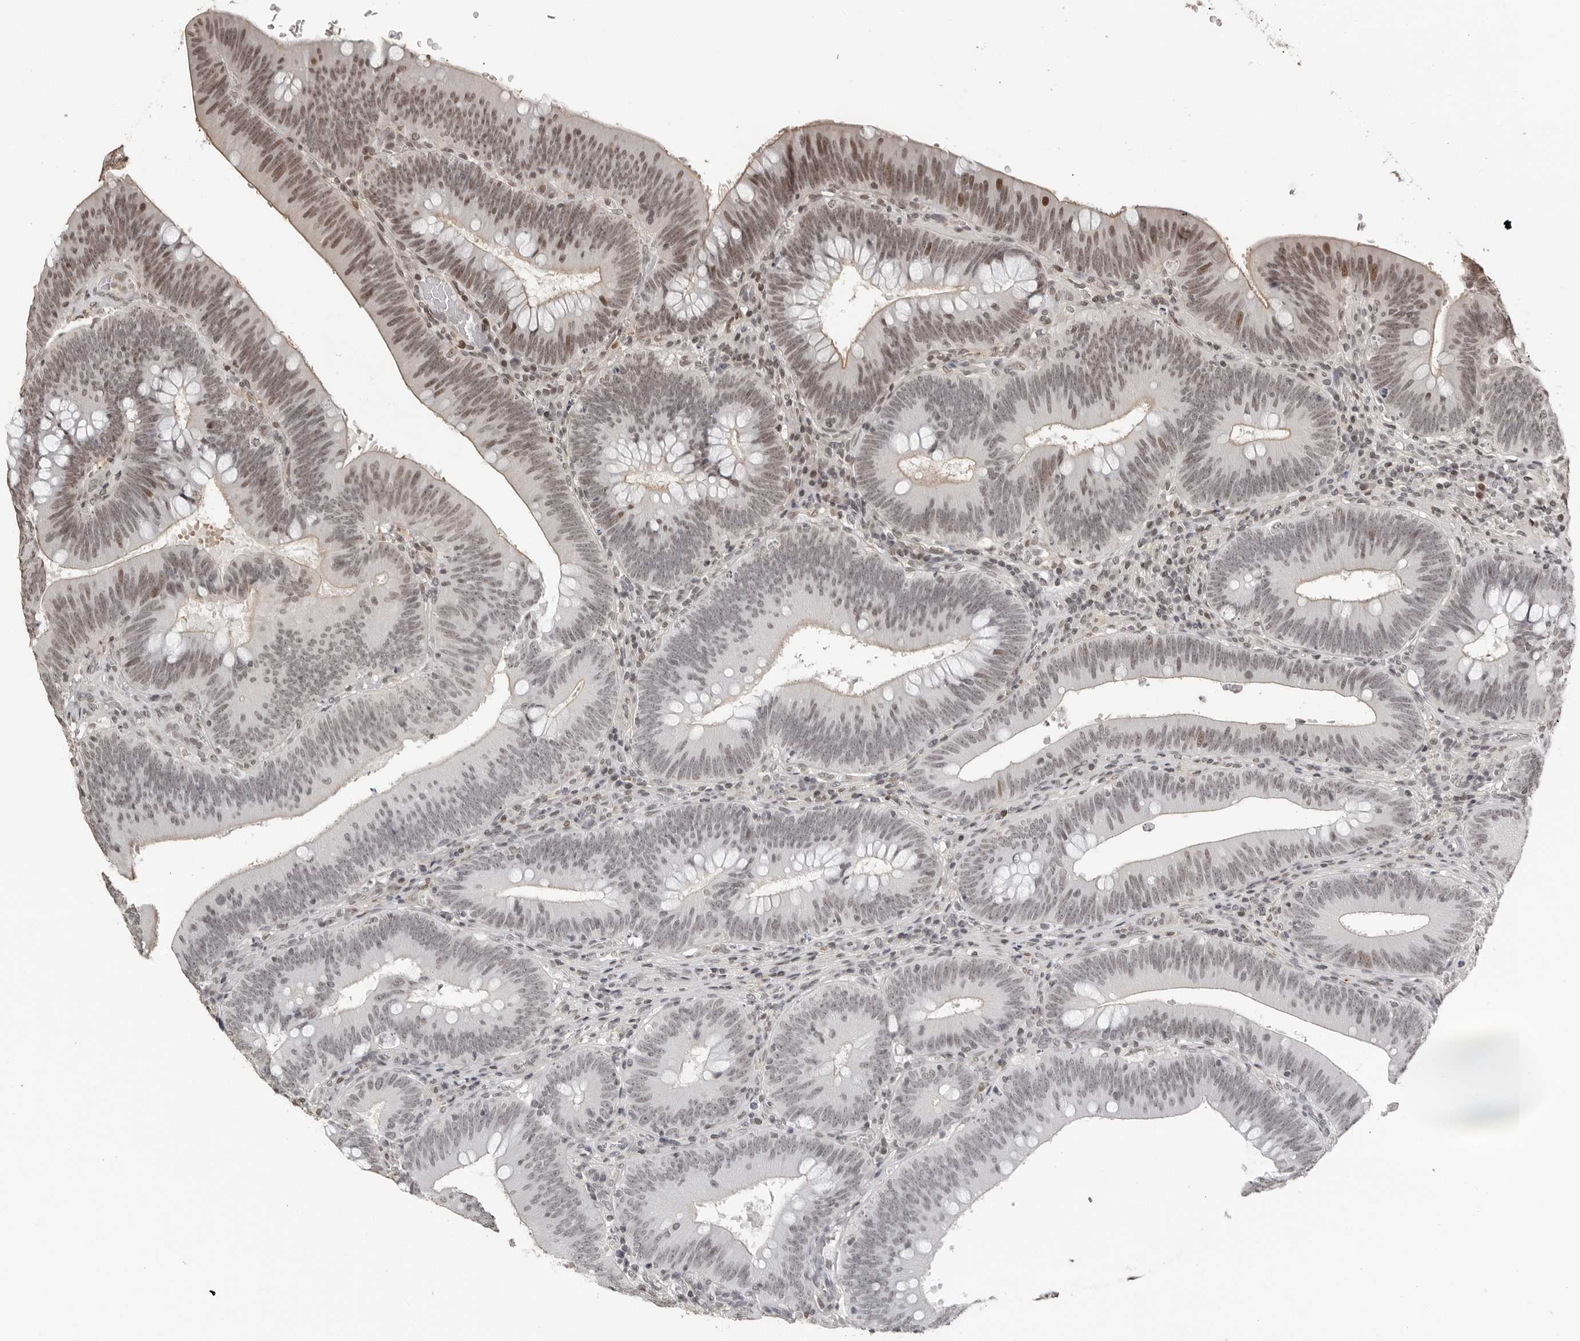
{"staining": {"intensity": "weak", "quantity": "25%-75%", "location": "nuclear"}, "tissue": "colorectal cancer", "cell_type": "Tumor cells", "image_type": "cancer", "snomed": [{"axis": "morphology", "description": "Normal tissue, NOS"}, {"axis": "topography", "description": "Colon"}], "caption": "Immunohistochemistry (DAB) staining of human colorectal cancer reveals weak nuclear protein staining in about 25%-75% of tumor cells. The protein is stained brown, and the nuclei are stained in blue (DAB (3,3'-diaminobenzidine) IHC with brightfield microscopy, high magnification).", "gene": "ORC1", "patient": {"sex": "female", "age": 82}}